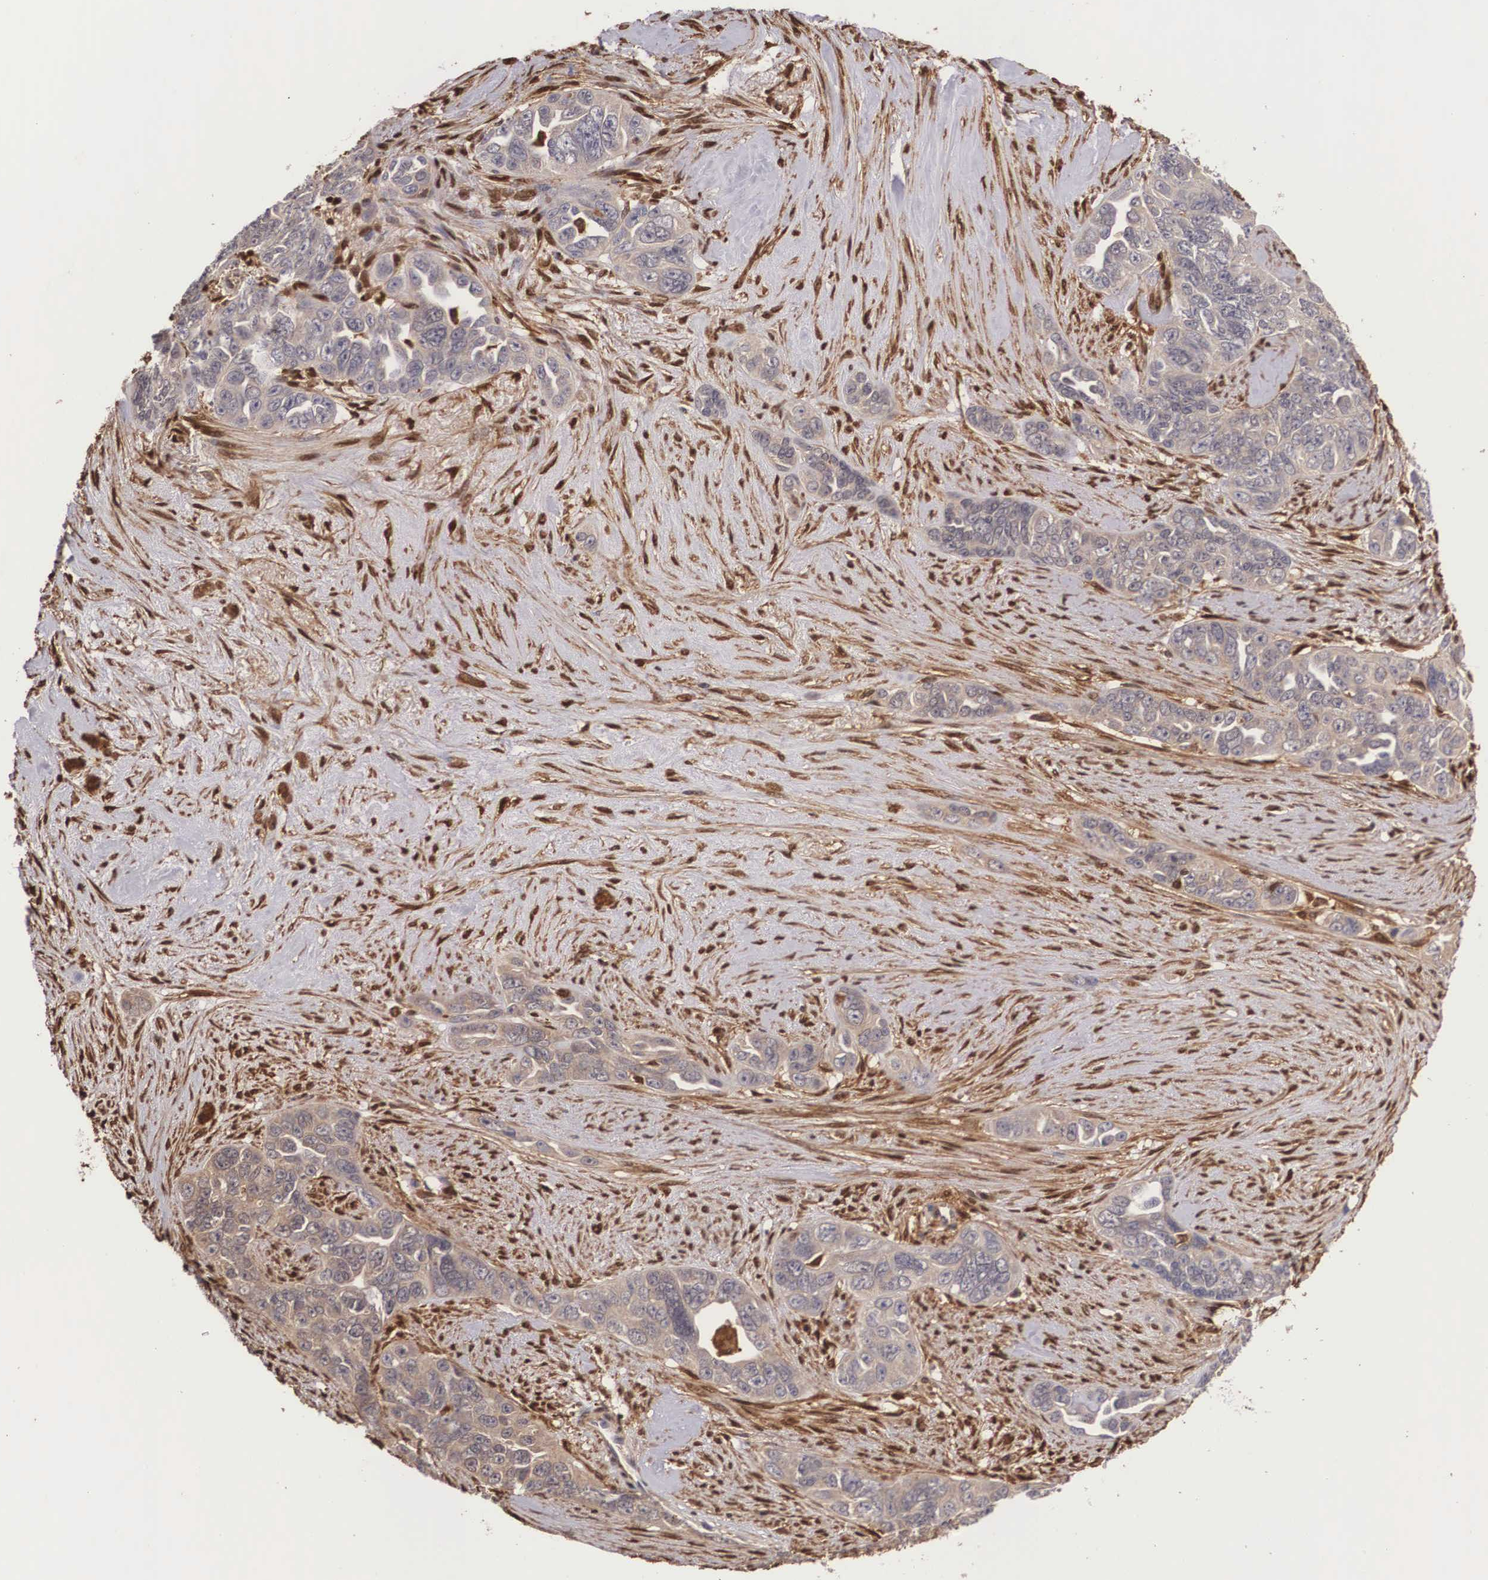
{"staining": {"intensity": "negative", "quantity": "none", "location": "none"}, "tissue": "ovarian cancer", "cell_type": "Tumor cells", "image_type": "cancer", "snomed": [{"axis": "morphology", "description": "Cystadenocarcinoma, serous, NOS"}, {"axis": "topography", "description": "Ovary"}], "caption": "Ovarian cancer (serous cystadenocarcinoma) was stained to show a protein in brown. There is no significant expression in tumor cells.", "gene": "LGALS1", "patient": {"sex": "female", "age": 63}}